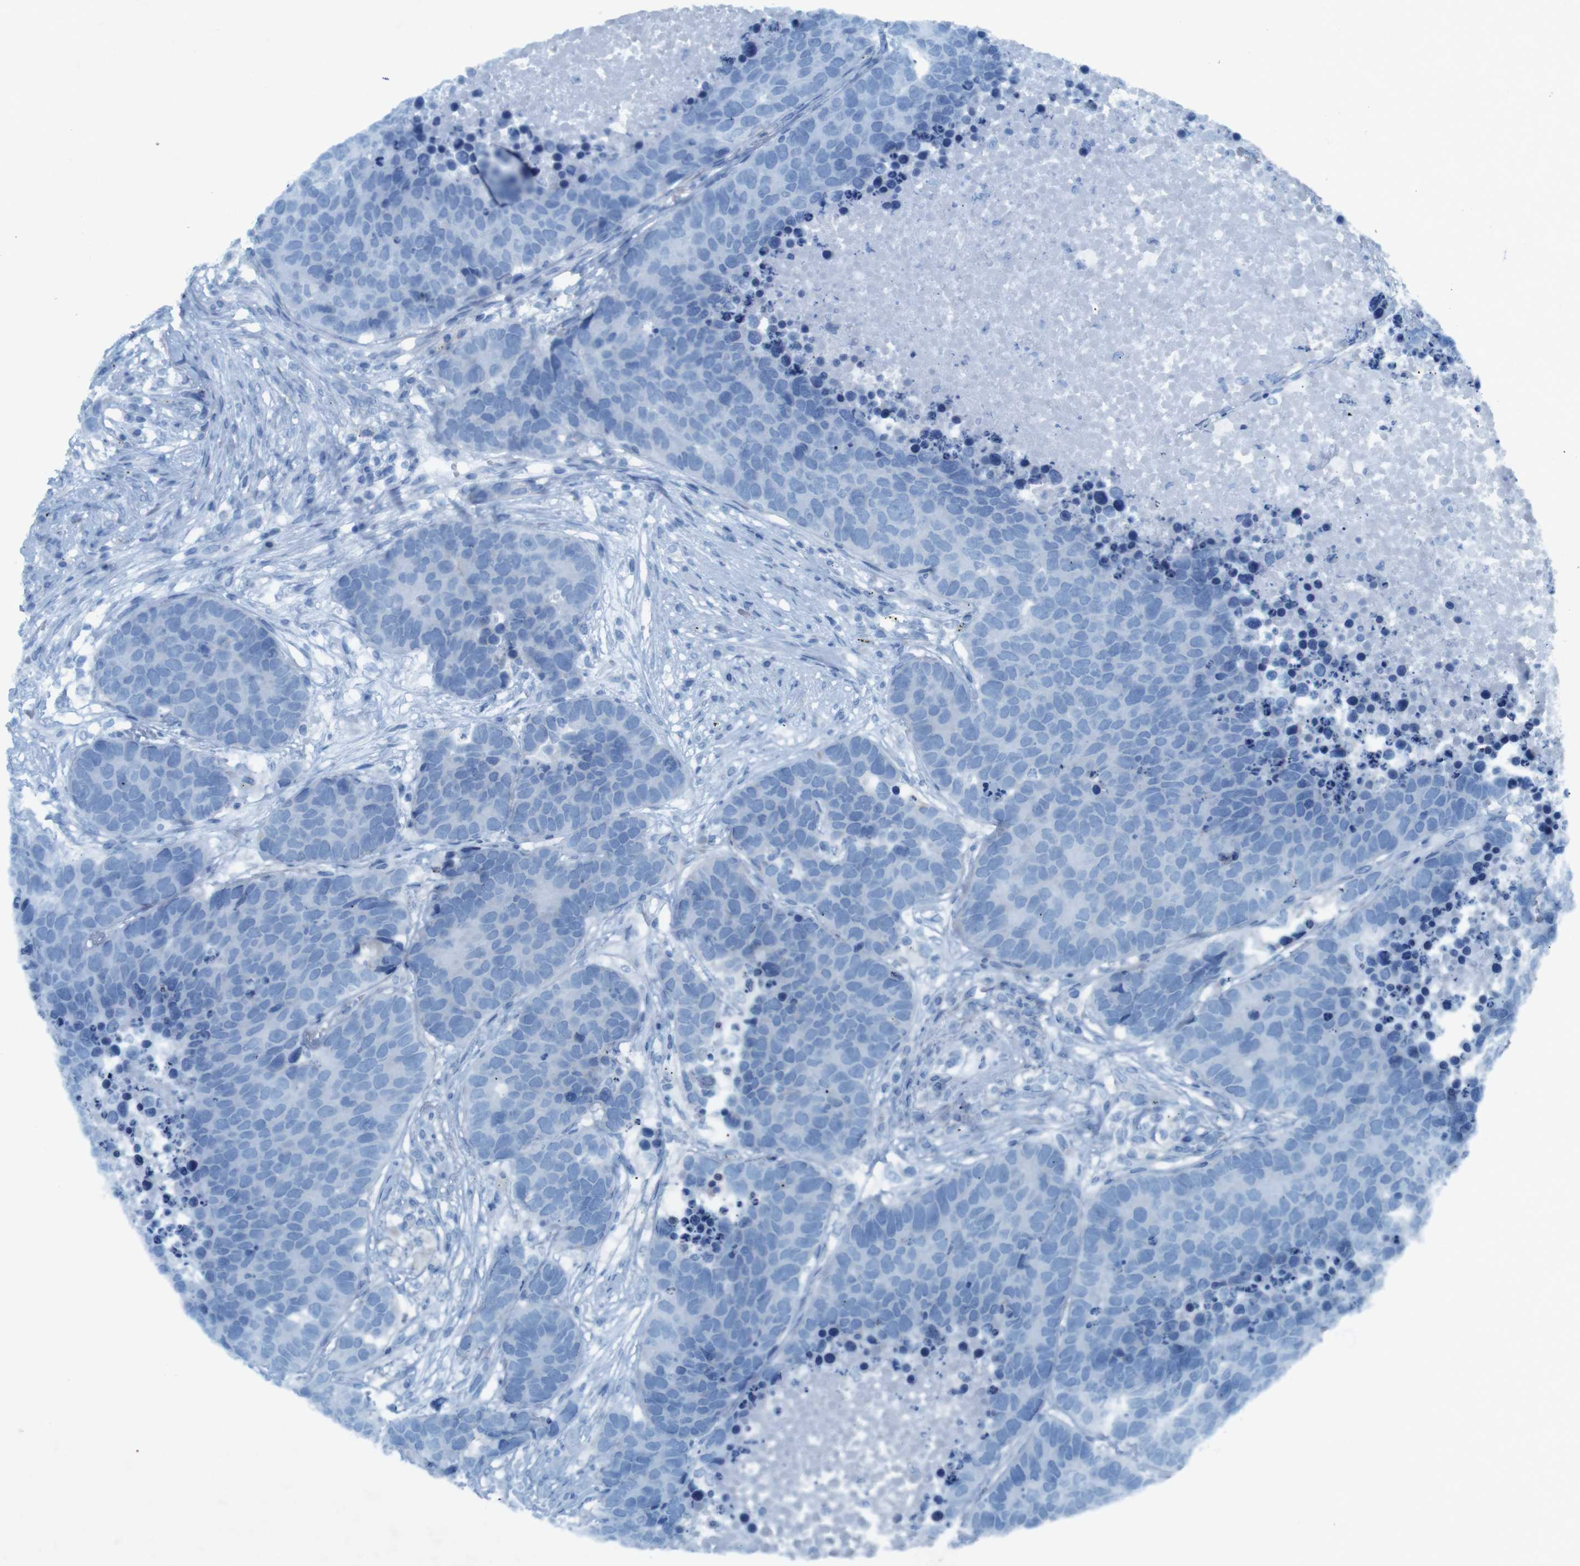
{"staining": {"intensity": "negative", "quantity": "none", "location": "none"}, "tissue": "carcinoid", "cell_type": "Tumor cells", "image_type": "cancer", "snomed": [{"axis": "morphology", "description": "Carcinoid, malignant, NOS"}, {"axis": "topography", "description": "Lung"}], "caption": "This micrograph is of carcinoid stained with IHC to label a protein in brown with the nuclei are counter-stained blue. There is no expression in tumor cells.", "gene": "MOGAT3", "patient": {"sex": "male", "age": 60}}